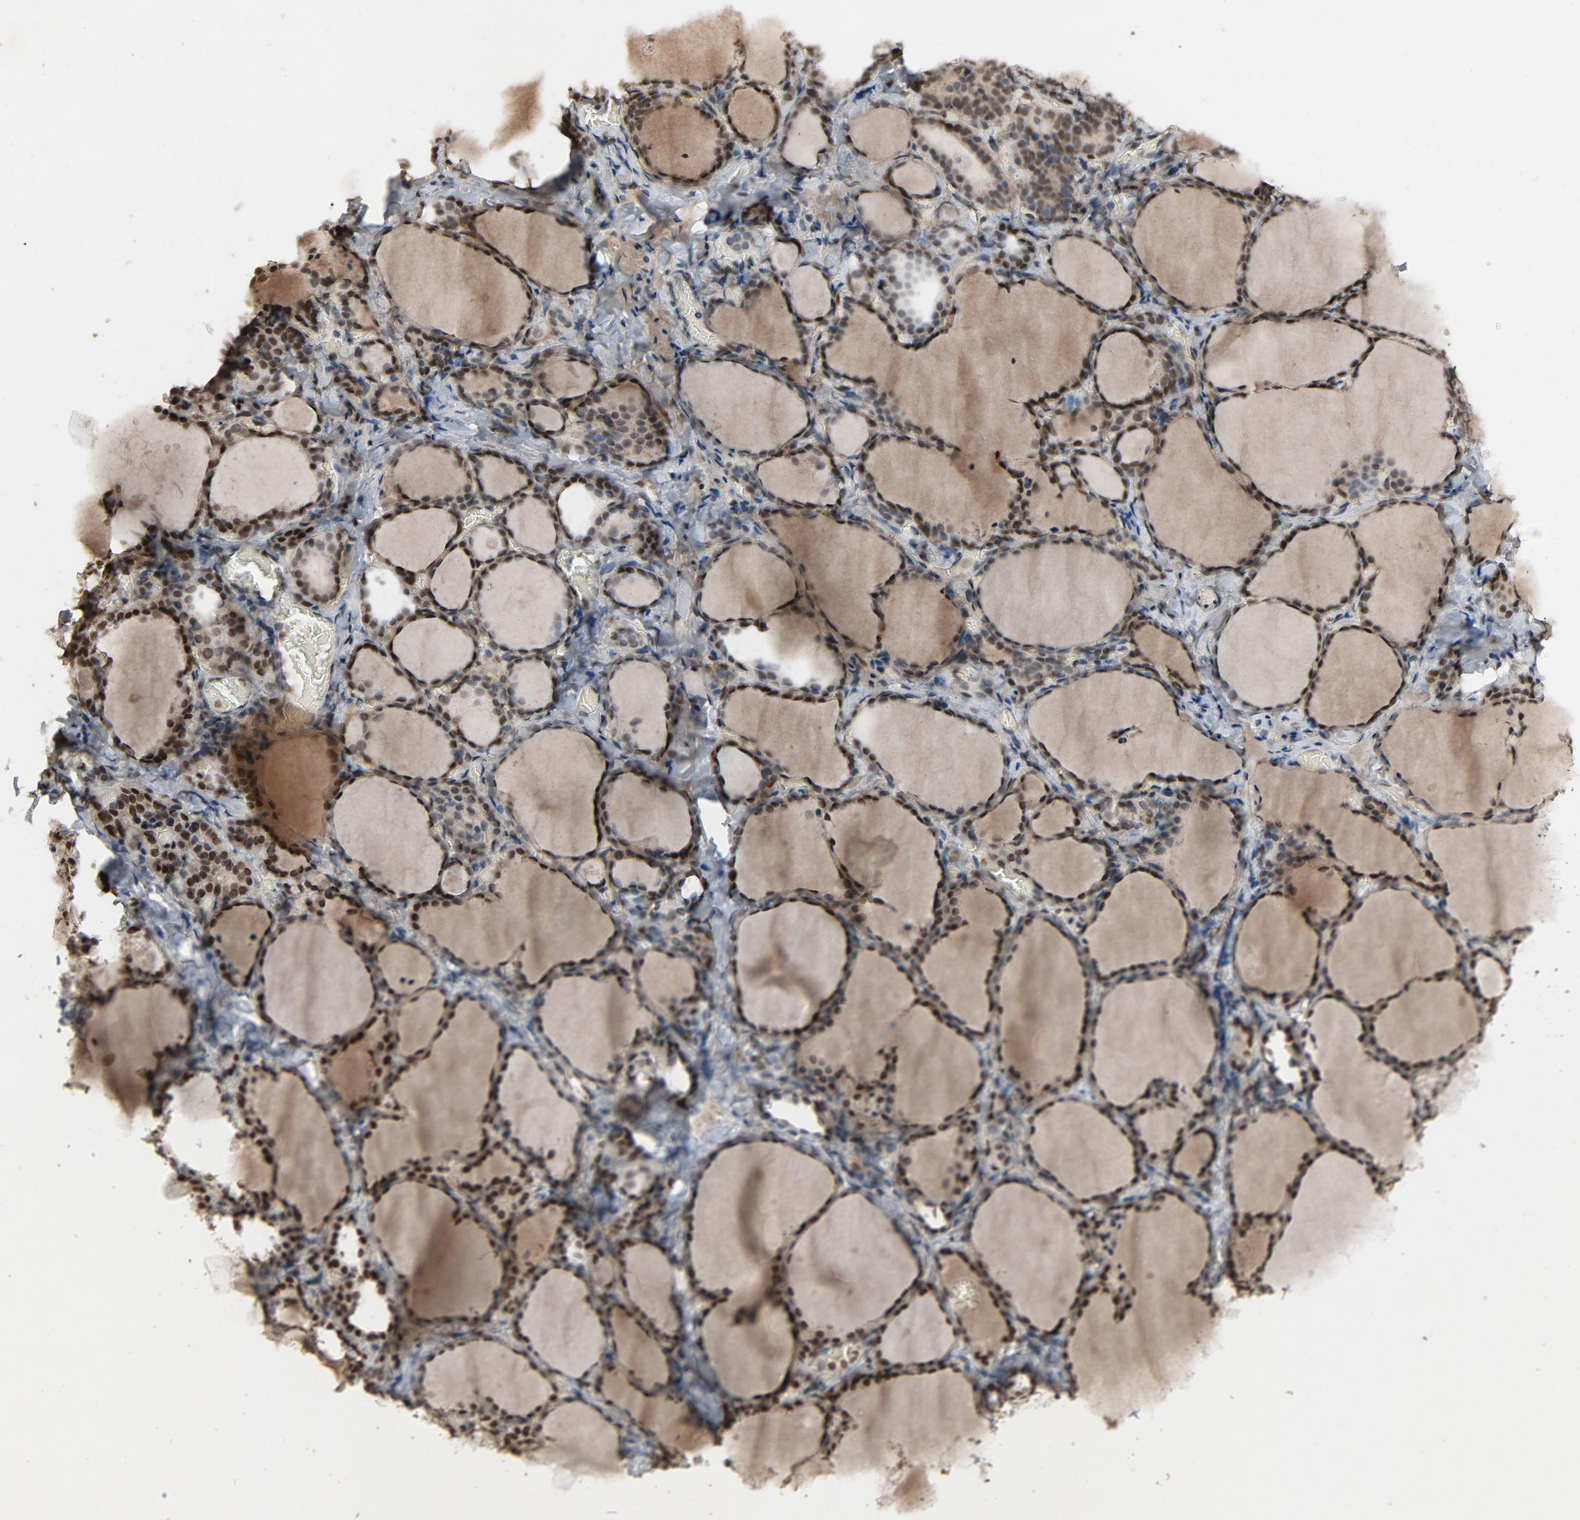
{"staining": {"intensity": "strong", "quantity": ">75%", "location": "nuclear"}, "tissue": "thyroid gland", "cell_type": "Glandular cells", "image_type": "normal", "snomed": [{"axis": "morphology", "description": "Normal tissue, NOS"}, {"axis": "morphology", "description": "Papillary adenocarcinoma, NOS"}, {"axis": "topography", "description": "Thyroid gland"}], "caption": "Immunohistochemical staining of unremarkable human thyroid gland demonstrates strong nuclear protein expression in about >75% of glandular cells. Immunohistochemistry stains the protein of interest in brown and the nuclei are stained blue.", "gene": "SMARCD1", "patient": {"sex": "female", "age": 30}}